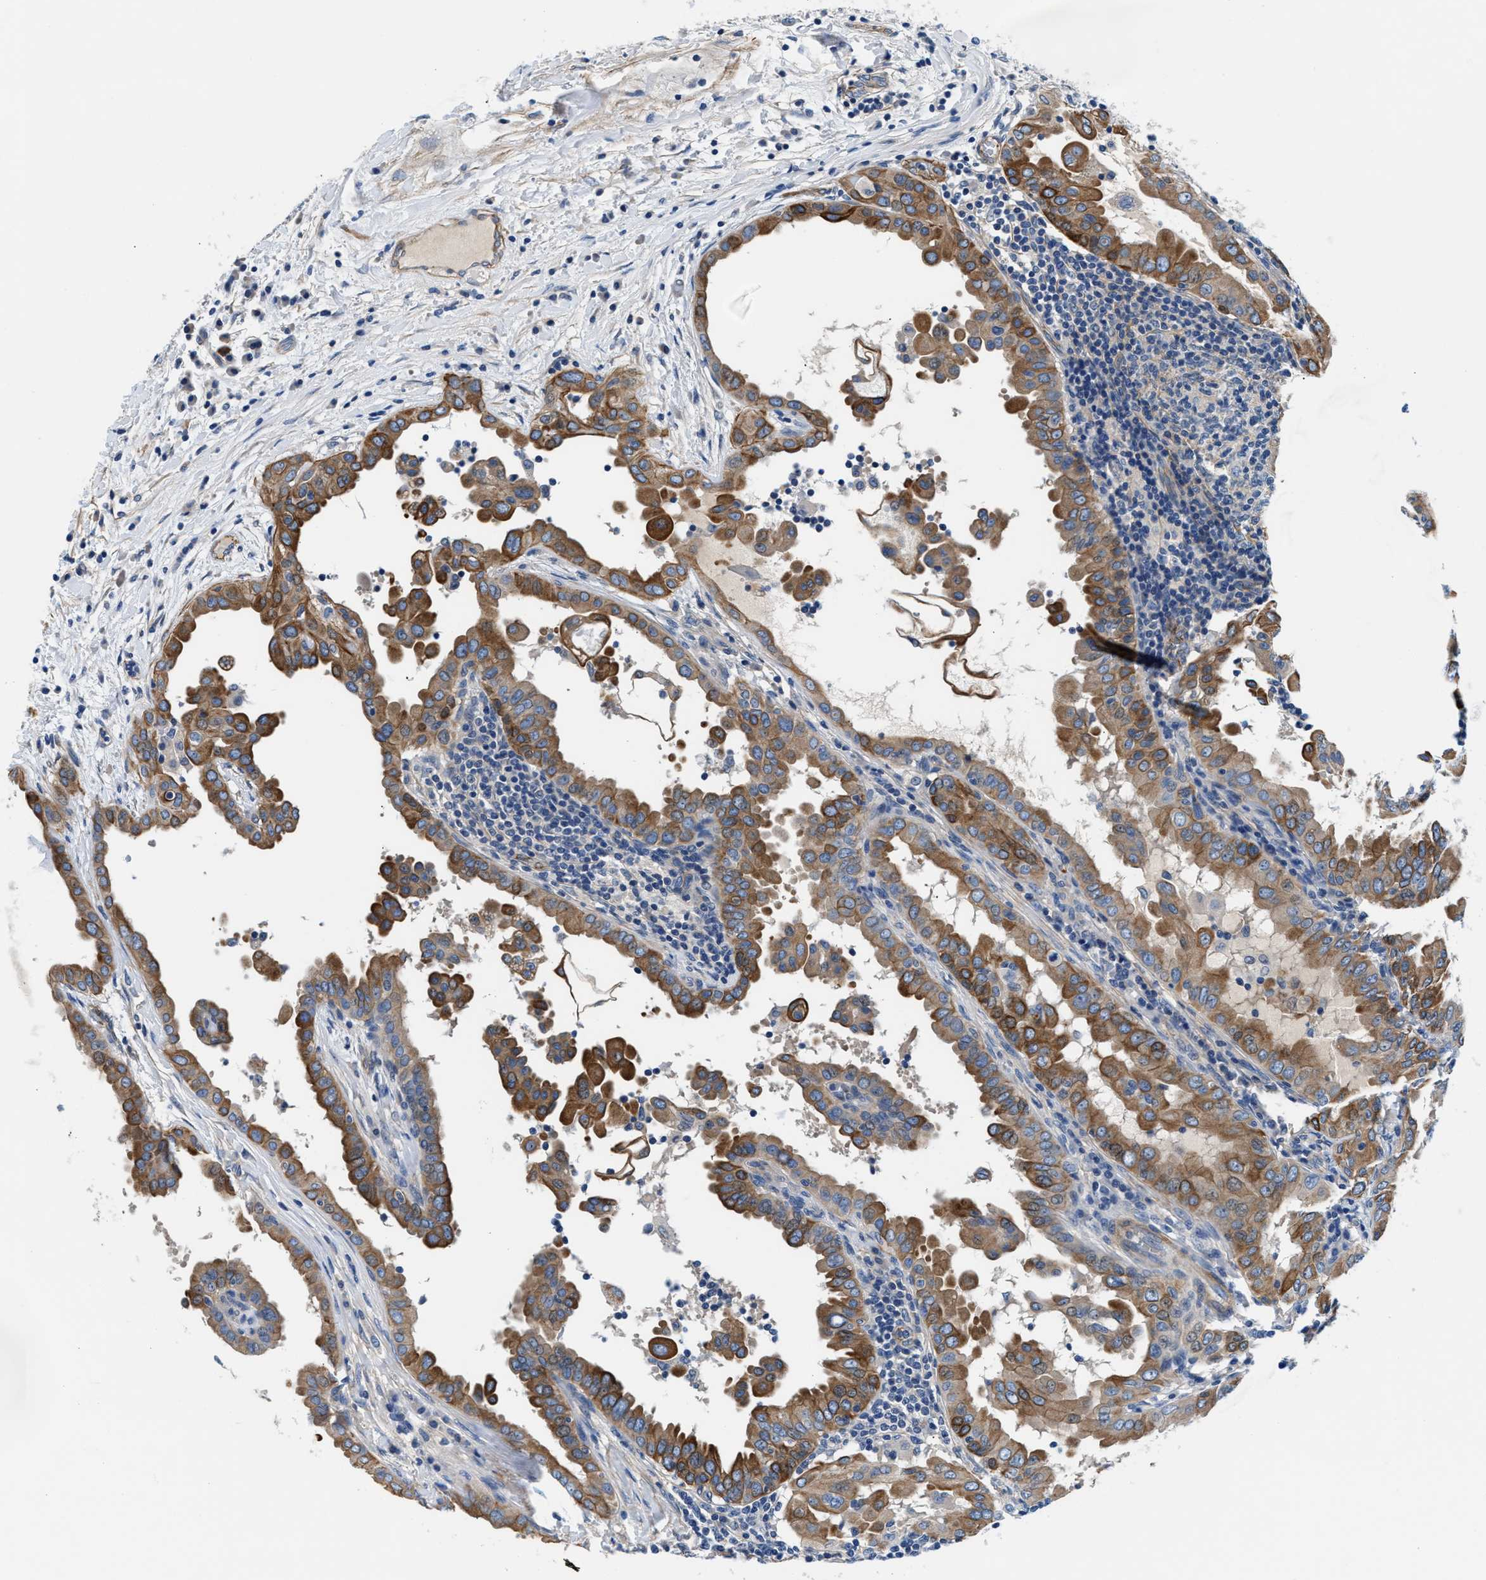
{"staining": {"intensity": "moderate", "quantity": ">75%", "location": "cytoplasmic/membranous"}, "tissue": "thyroid cancer", "cell_type": "Tumor cells", "image_type": "cancer", "snomed": [{"axis": "morphology", "description": "Papillary adenocarcinoma, NOS"}, {"axis": "topography", "description": "Thyroid gland"}], "caption": "Immunohistochemistry (IHC) image of neoplastic tissue: thyroid papillary adenocarcinoma stained using immunohistochemistry (IHC) shows medium levels of moderate protein expression localized specifically in the cytoplasmic/membranous of tumor cells, appearing as a cytoplasmic/membranous brown color.", "gene": "PARG", "patient": {"sex": "male", "age": 33}}